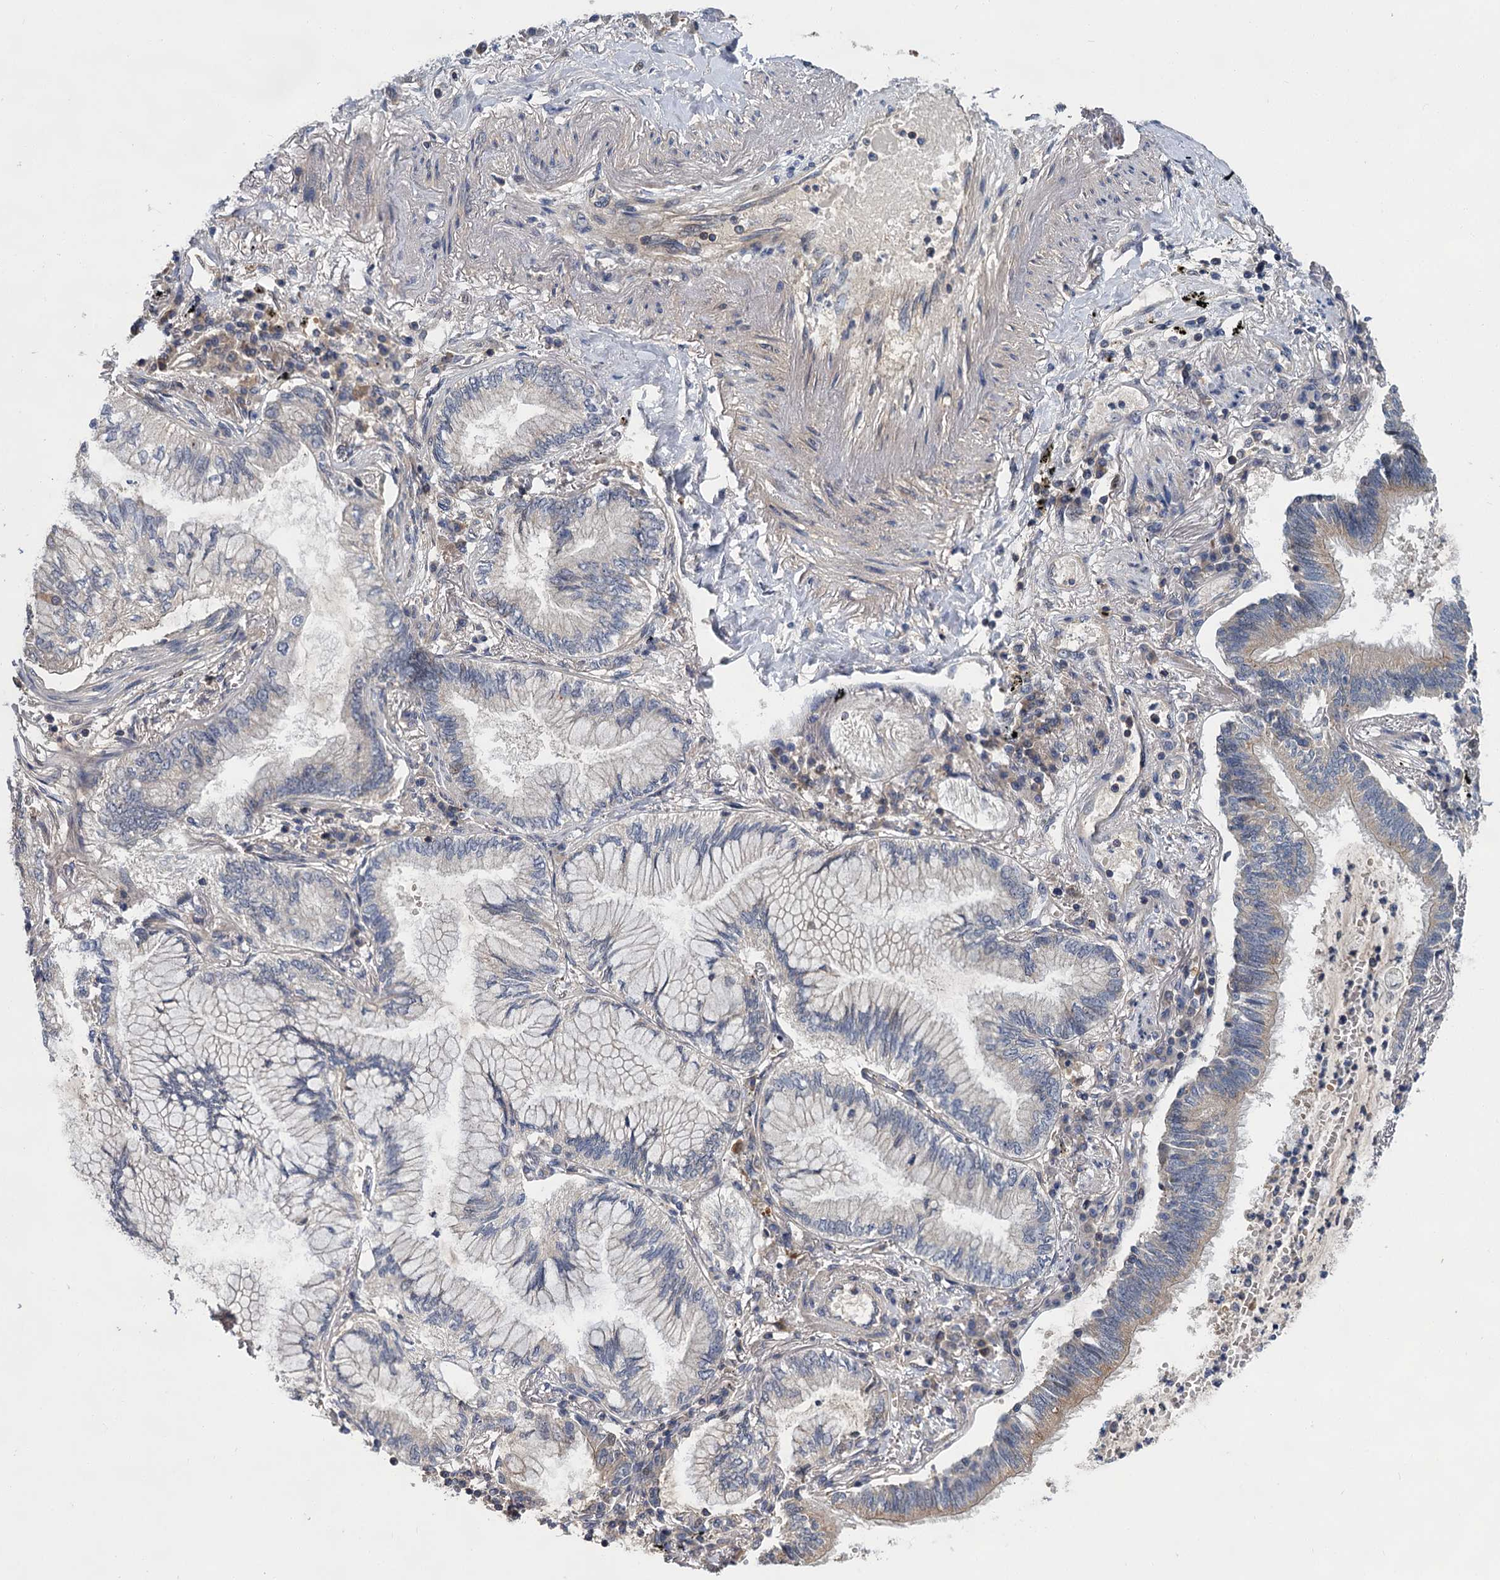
{"staining": {"intensity": "negative", "quantity": "none", "location": "none"}, "tissue": "lung cancer", "cell_type": "Tumor cells", "image_type": "cancer", "snomed": [{"axis": "morphology", "description": "Adenocarcinoma, NOS"}, {"axis": "topography", "description": "Lung"}], "caption": "Immunohistochemistry micrograph of neoplastic tissue: human adenocarcinoma (lung) stained with DAB exhibits no significant protein positivity in tumor cells.", "gene": "ABLIM1", "patient": {"sex": "female", "age": 70}}